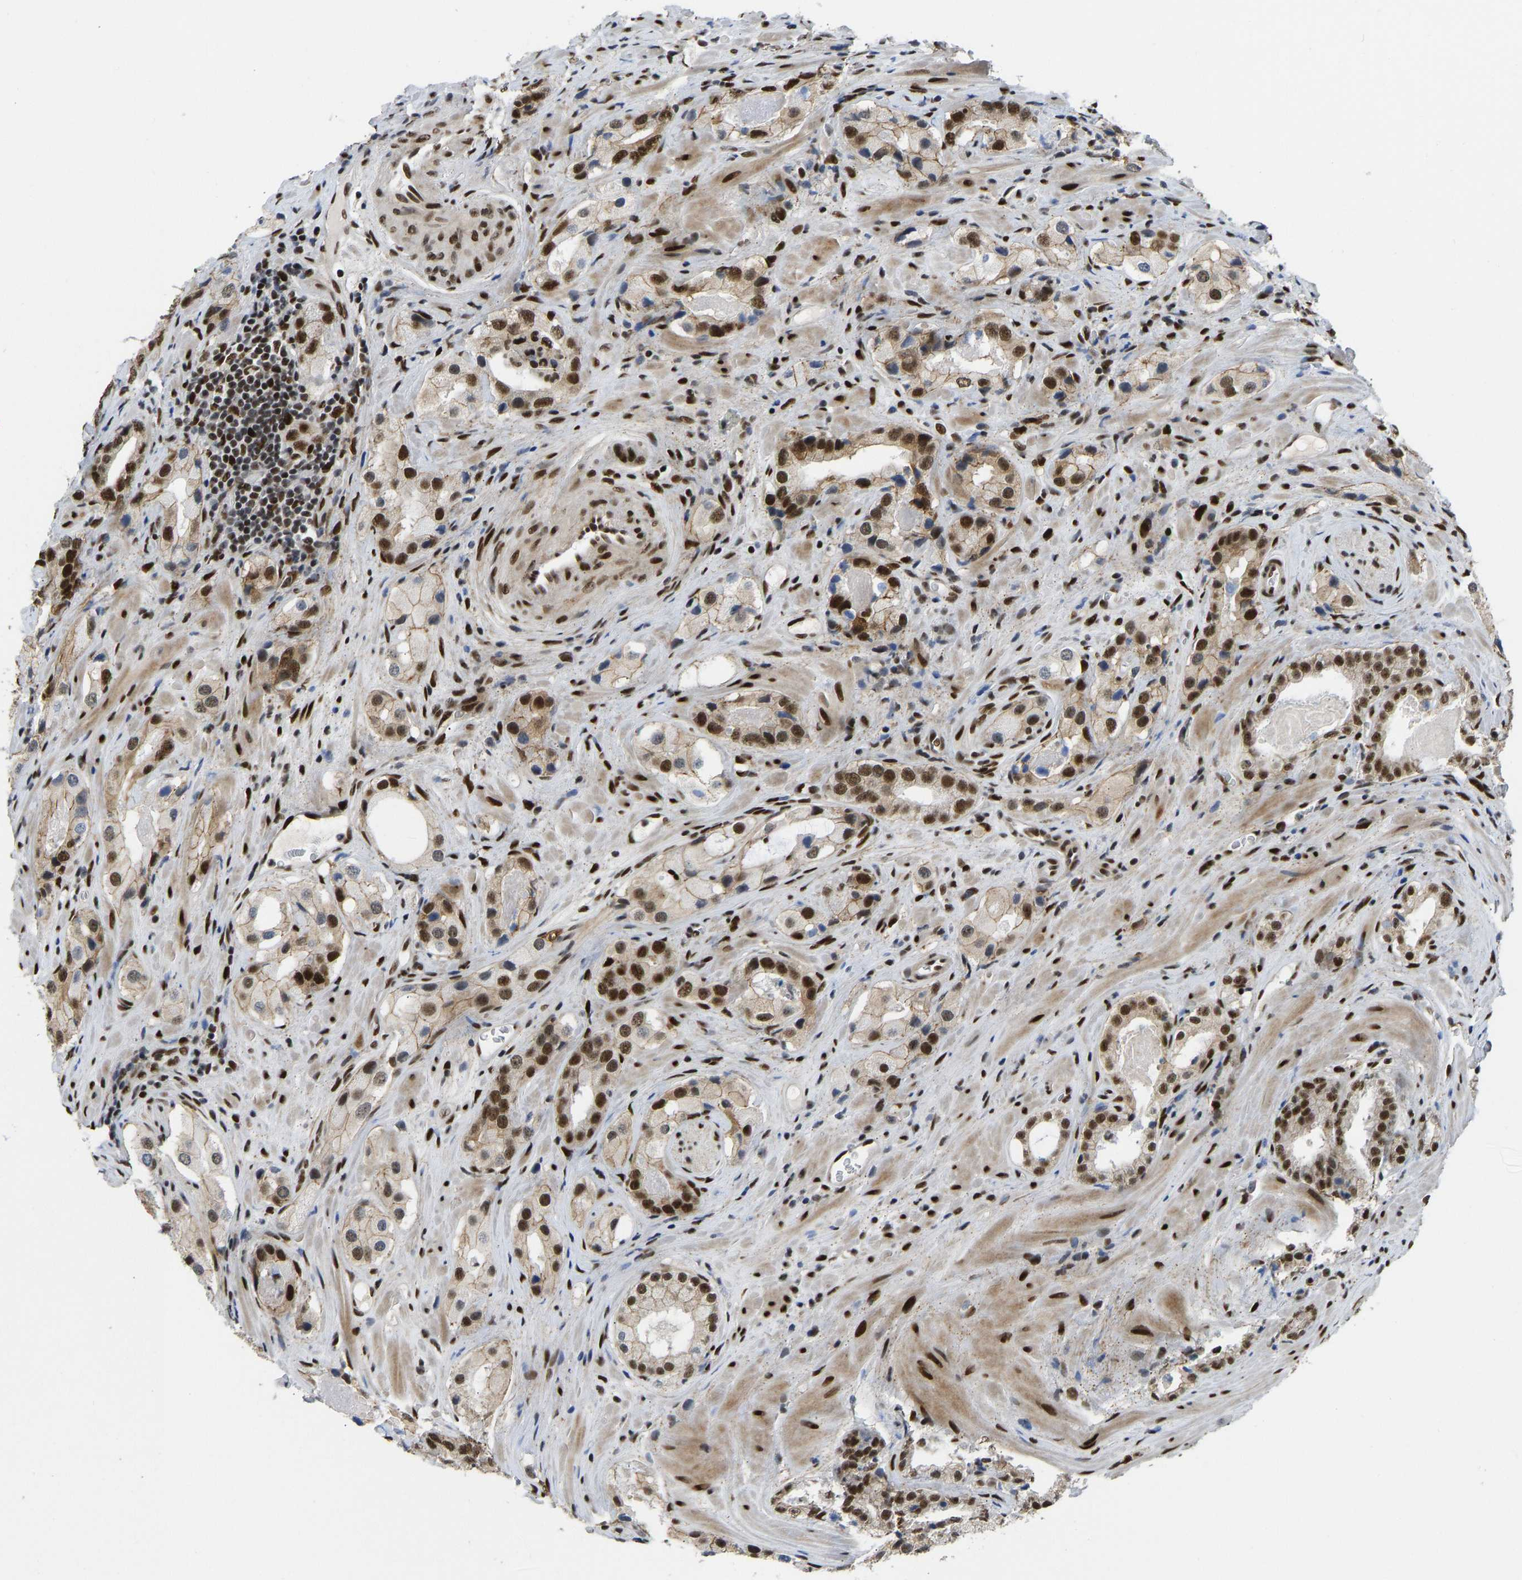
{"staining": {"intensity": "strong", "quantity": ">75%", "location": "cytoplasmic/membranous,nuclear"}, "tissue": "prostate cancer", "cell_type": "Tumor cells", "image_type": "cancer", "snomed": [{"axis": "morphology", "description": "Adenocarcinoma, High grade"}, {"axis": "topography", "description": "Prostate"}], "caption": "Tumor cells demonstrate high levels of strong cytoplasmic/membranous and nuclear positivity in approximately >75% of cells in human adenocarcinoma (high-grade) (prostate).", "gene": "FOXK1", "patient": {"sex": "male", "age": 63}}